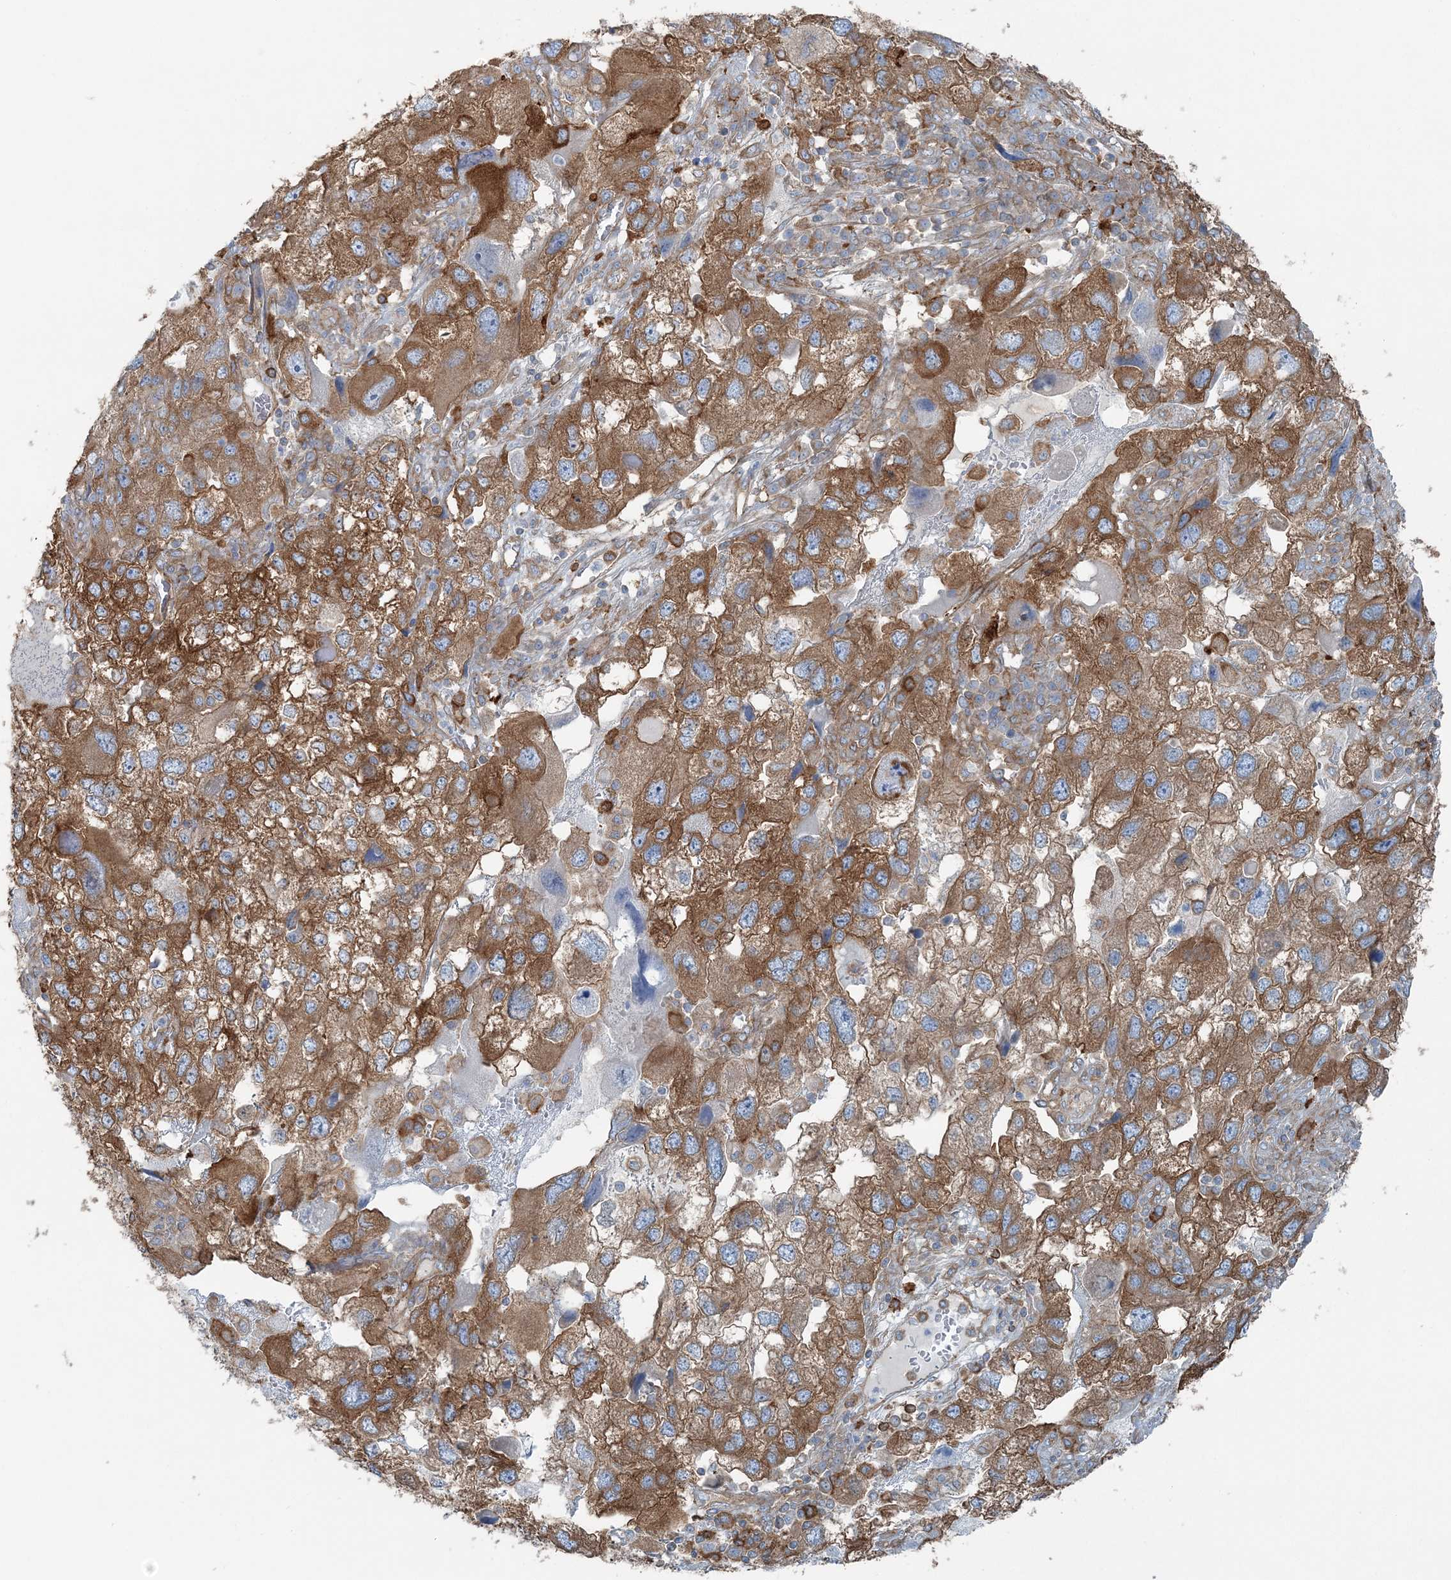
{"staining": {"intensity": "moderate", "quantity": ">75%", "location": "cytoplasmic/membranous"}, "tissue": "endometrial cancer", "cell_type": "Tumor cells", "image_type": "cancer", "snomed": [{"axis": "morphology", "description": "Adenocarcinoma, NOS"}, {"axis": "topography", "description": "Endometrium"}], "caption": "Tumor cells show medium levels of moderate cytoplasmic/membranous expression in approximately >75% of cells in human endometrial cancer. Immunohistochemistry stains the protein in brown and the nuclei are stained blue.", "gene": "SNX2", "patient": {"sex": "female", "age": 49}}